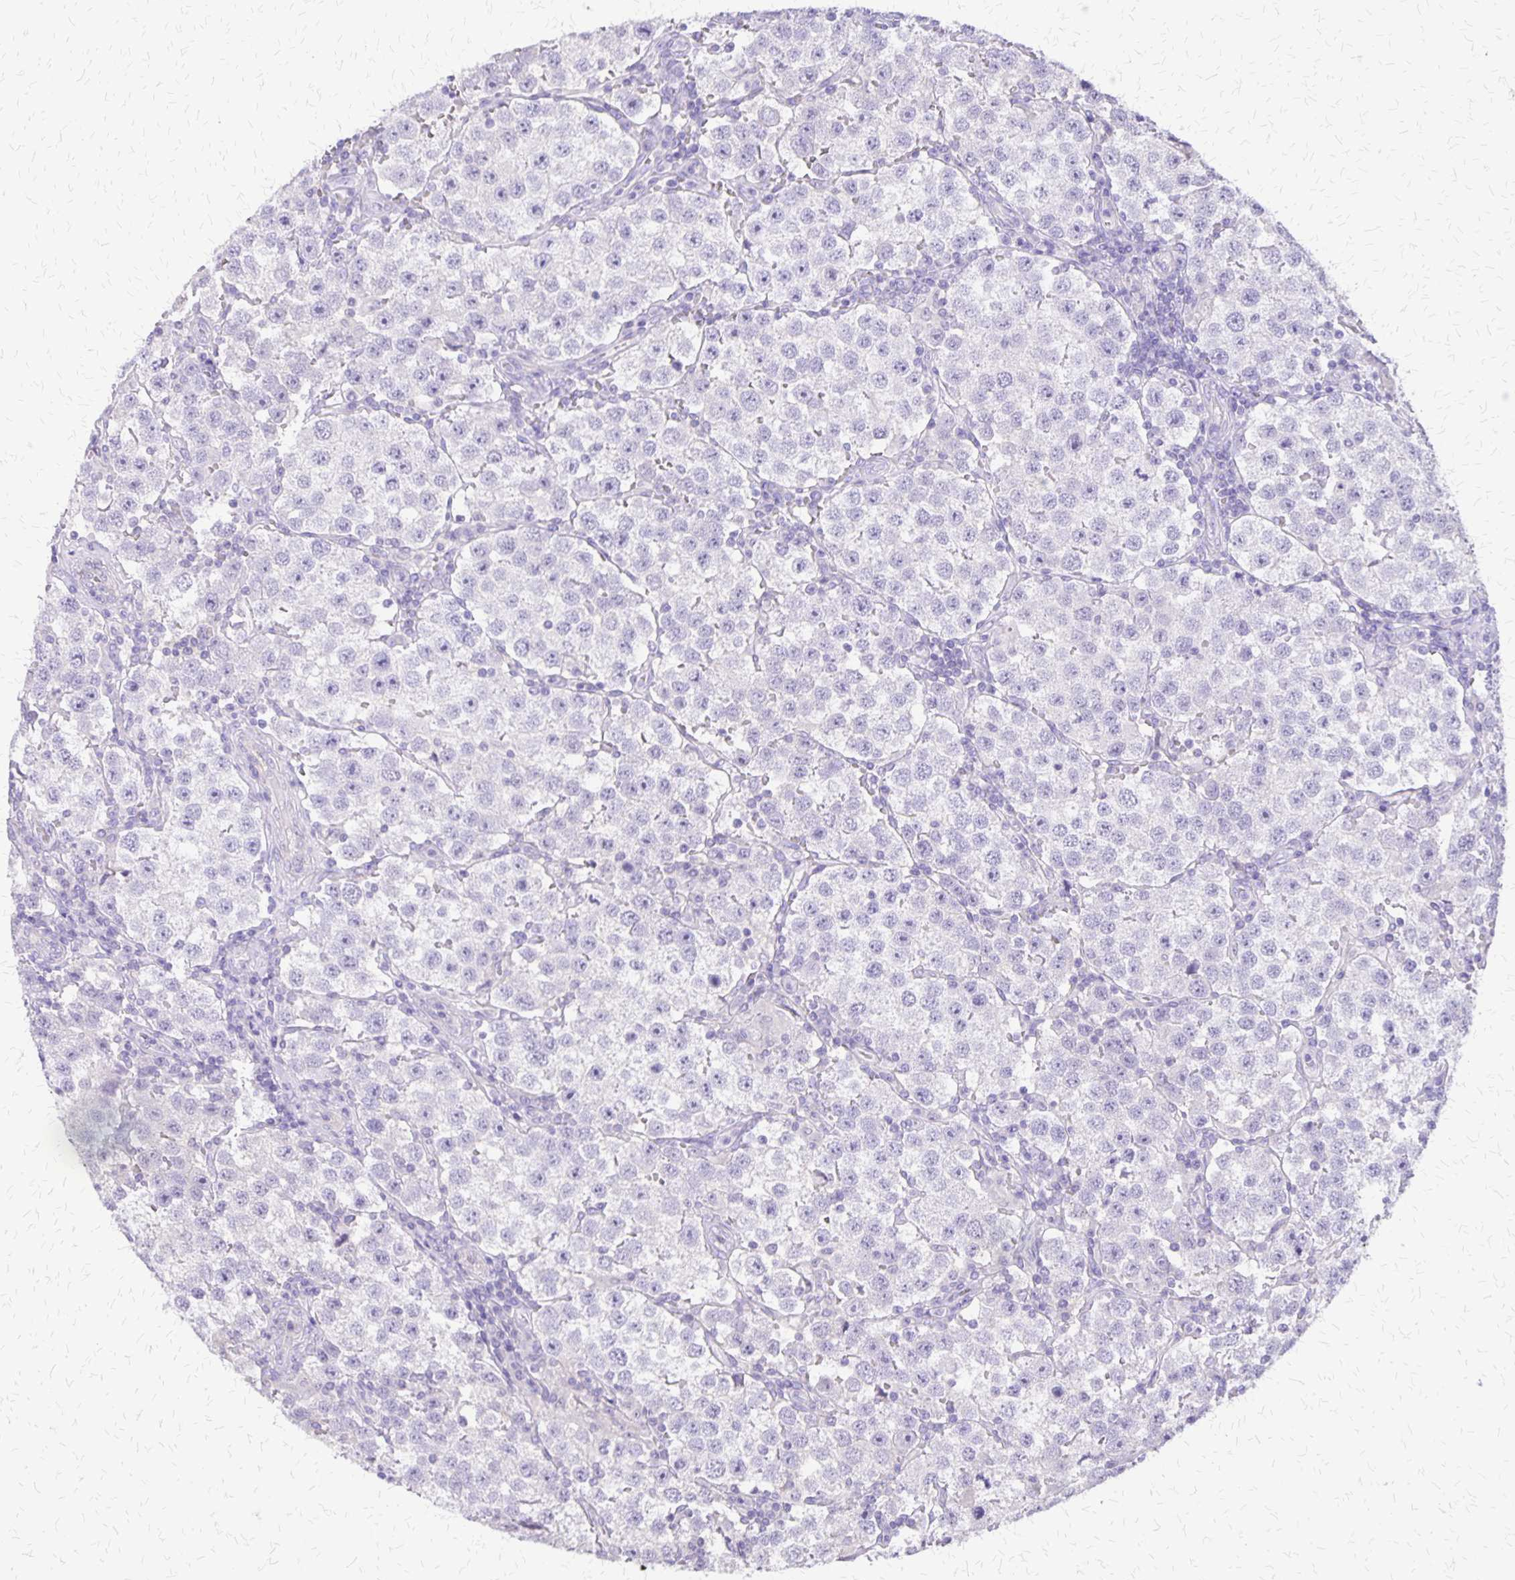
{"staining": {"intensity": "negative", "quantity": "none", "location": "none"}, "tissue": "testis cancer", "cell_type": "Tumor cells", "image_type": "cancer", "snomed": [{"axis": "morphology", "description": "Seminoma, NOS"}, {"axis": "topography", "description": "Testis"}], "caption": "Tumor cells are negative for brown protein staining in testis cancer.", "gene": "SI", "patient": {"sex": "male", "age": 37}}